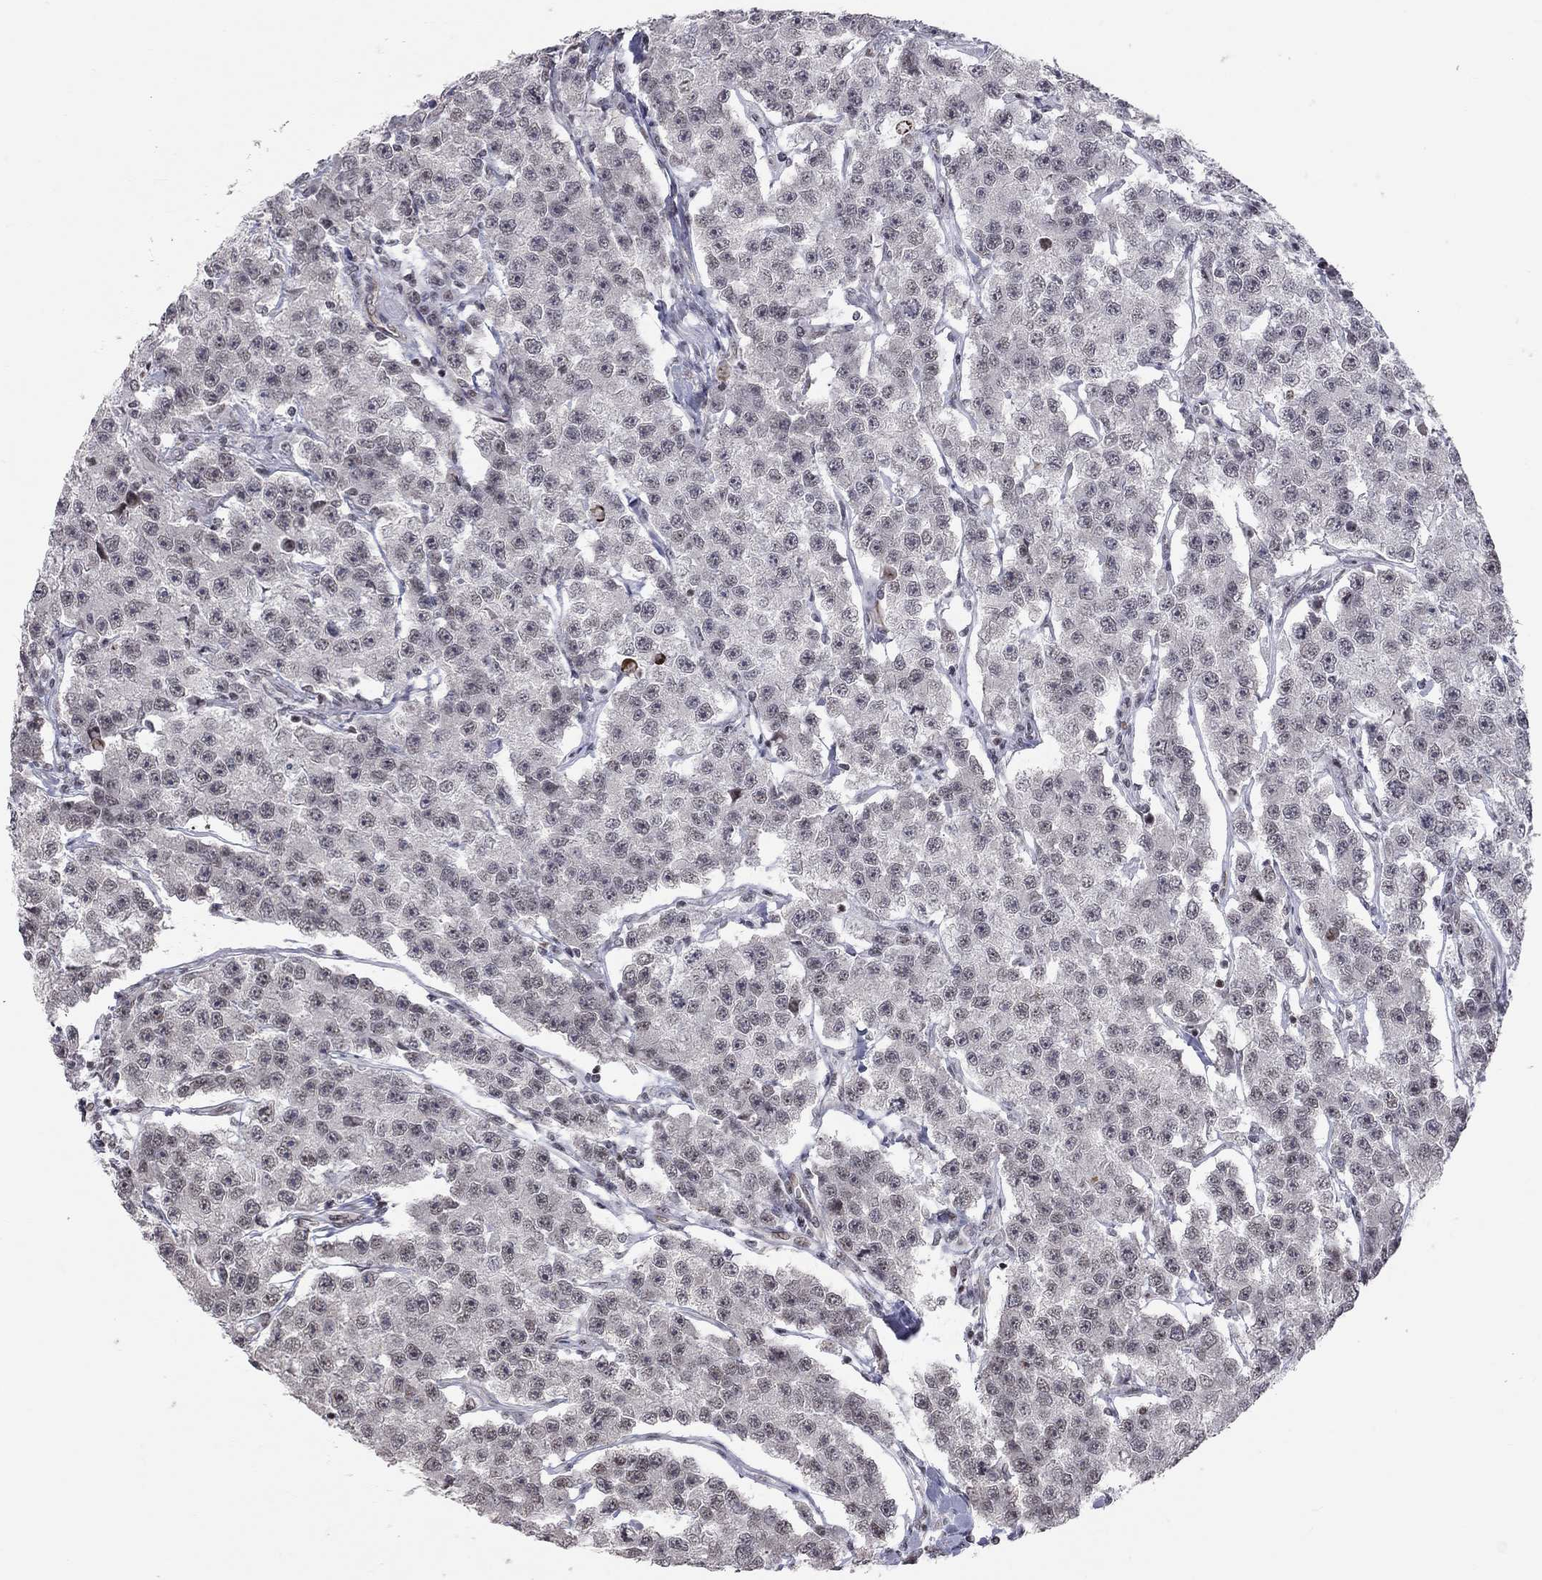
{"staining": {"intensity": "negative", "quantity": "none", "location": "none"}, "tissue": "testis cancer", "cell_type": "Tumor cells", "image_type": "cancer", "snomed": [{"axis": "morphology", "description": "Seminoma, NOS"}, {"axis": "topography", "description": "Testis"}], "caption": "IHC photomicrograph of testis seminoma stained for a protein (brown), which reveals no staining in tumor cells.", "gene": "MTNR1B", "patient": {"sex": "male", "age": 59}}